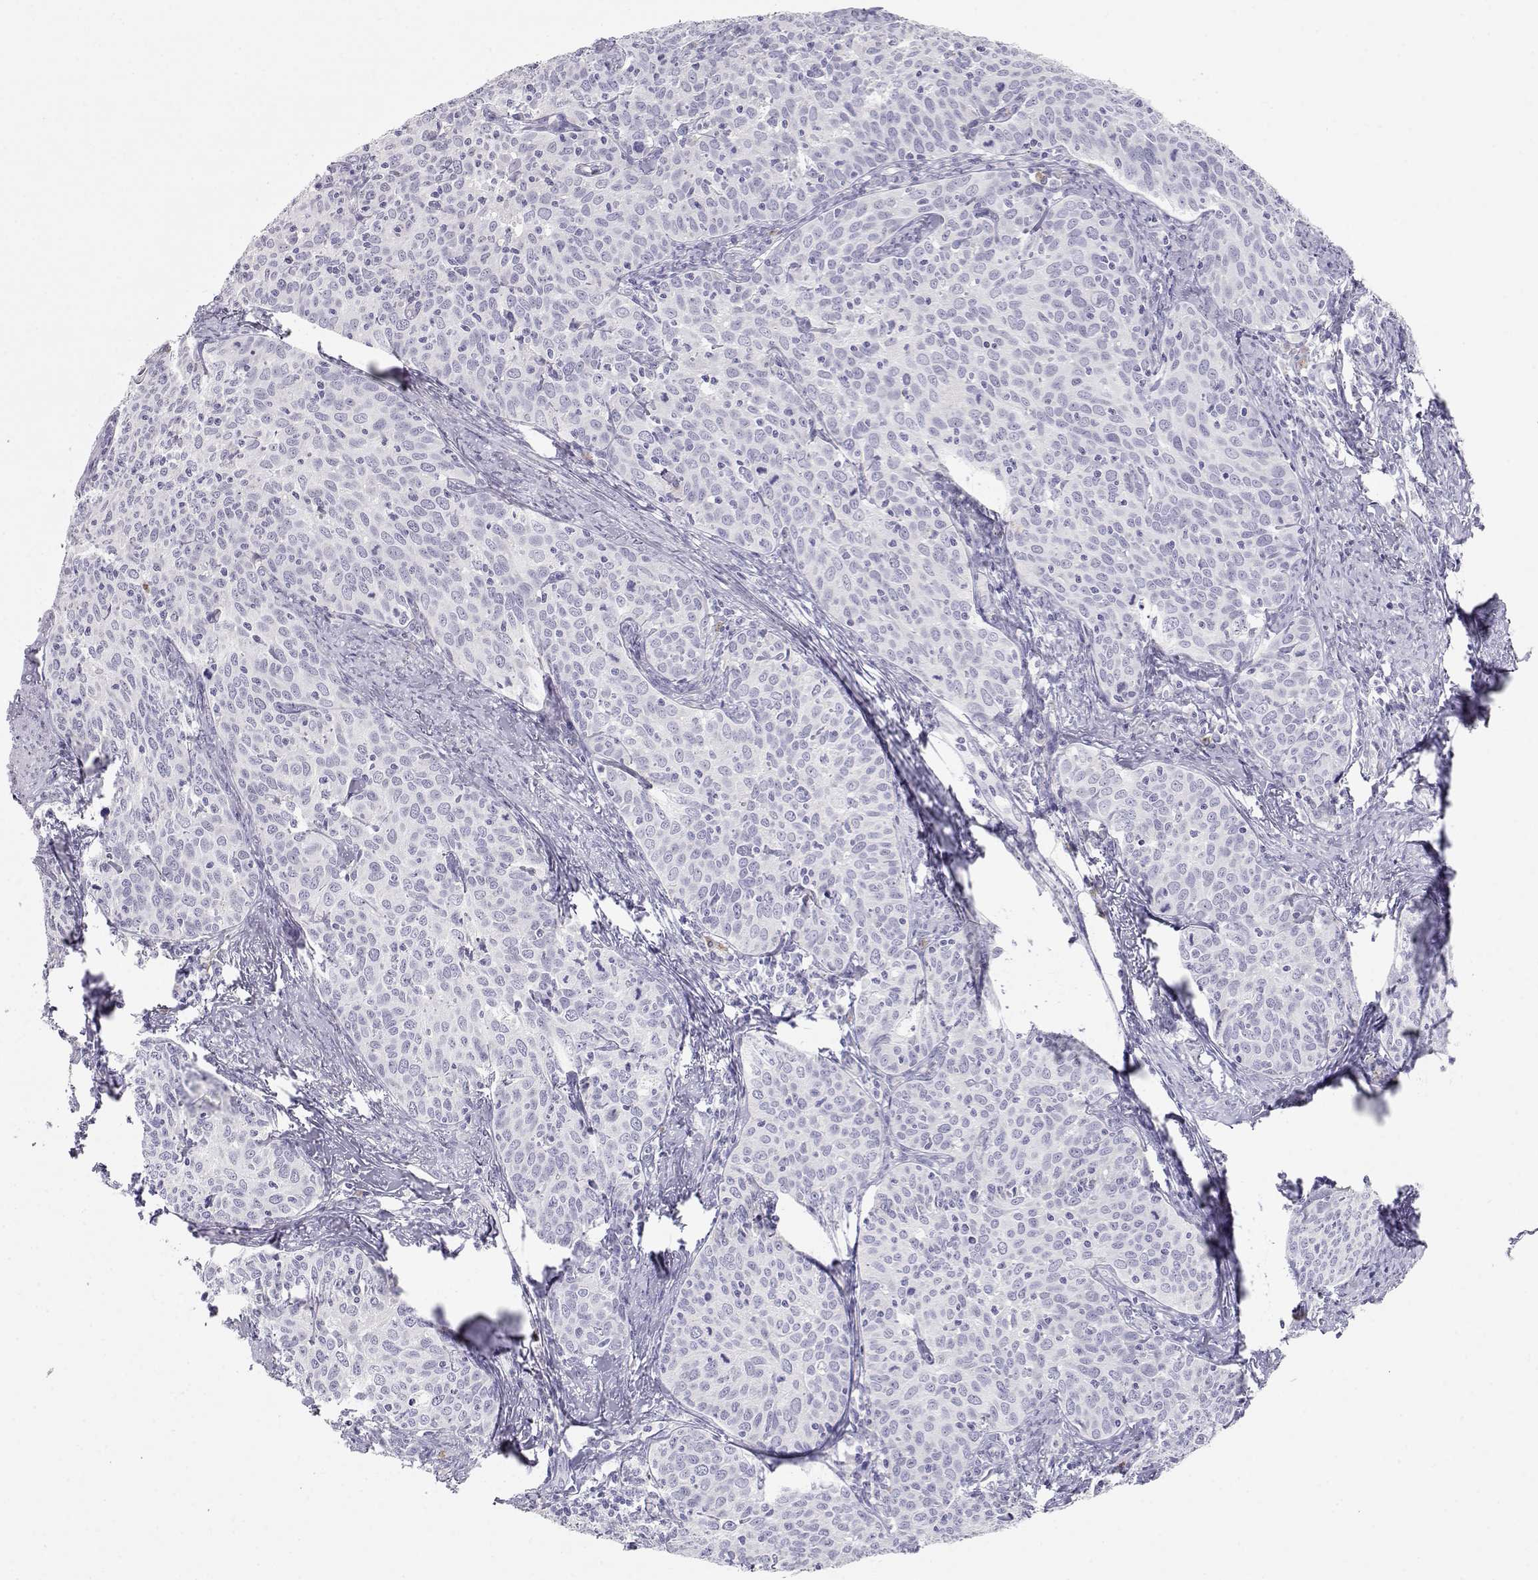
{"staining": {"intensity": "negative", "quantity": "none", "location": "none"}, "tissue": "cervical cancer", "cell_type": "Tumor cells", "image_type": "cancer", "snomed": [{"axis": "morphology", "description": "Squamous cell carcinoma, NOS"}, {"axis": "topography", "description": "Cervix"}], "caption": "Micrograph shows no protein staining in tumor cells of cervical cancer (squamous cell carcinoma) tissue. The staining is performed using DAB brown chromogen with nuclei counter-stained in using hematoxylin.", "gene": "CDHR1", "patient": {"sex": "female", "age": 62}}